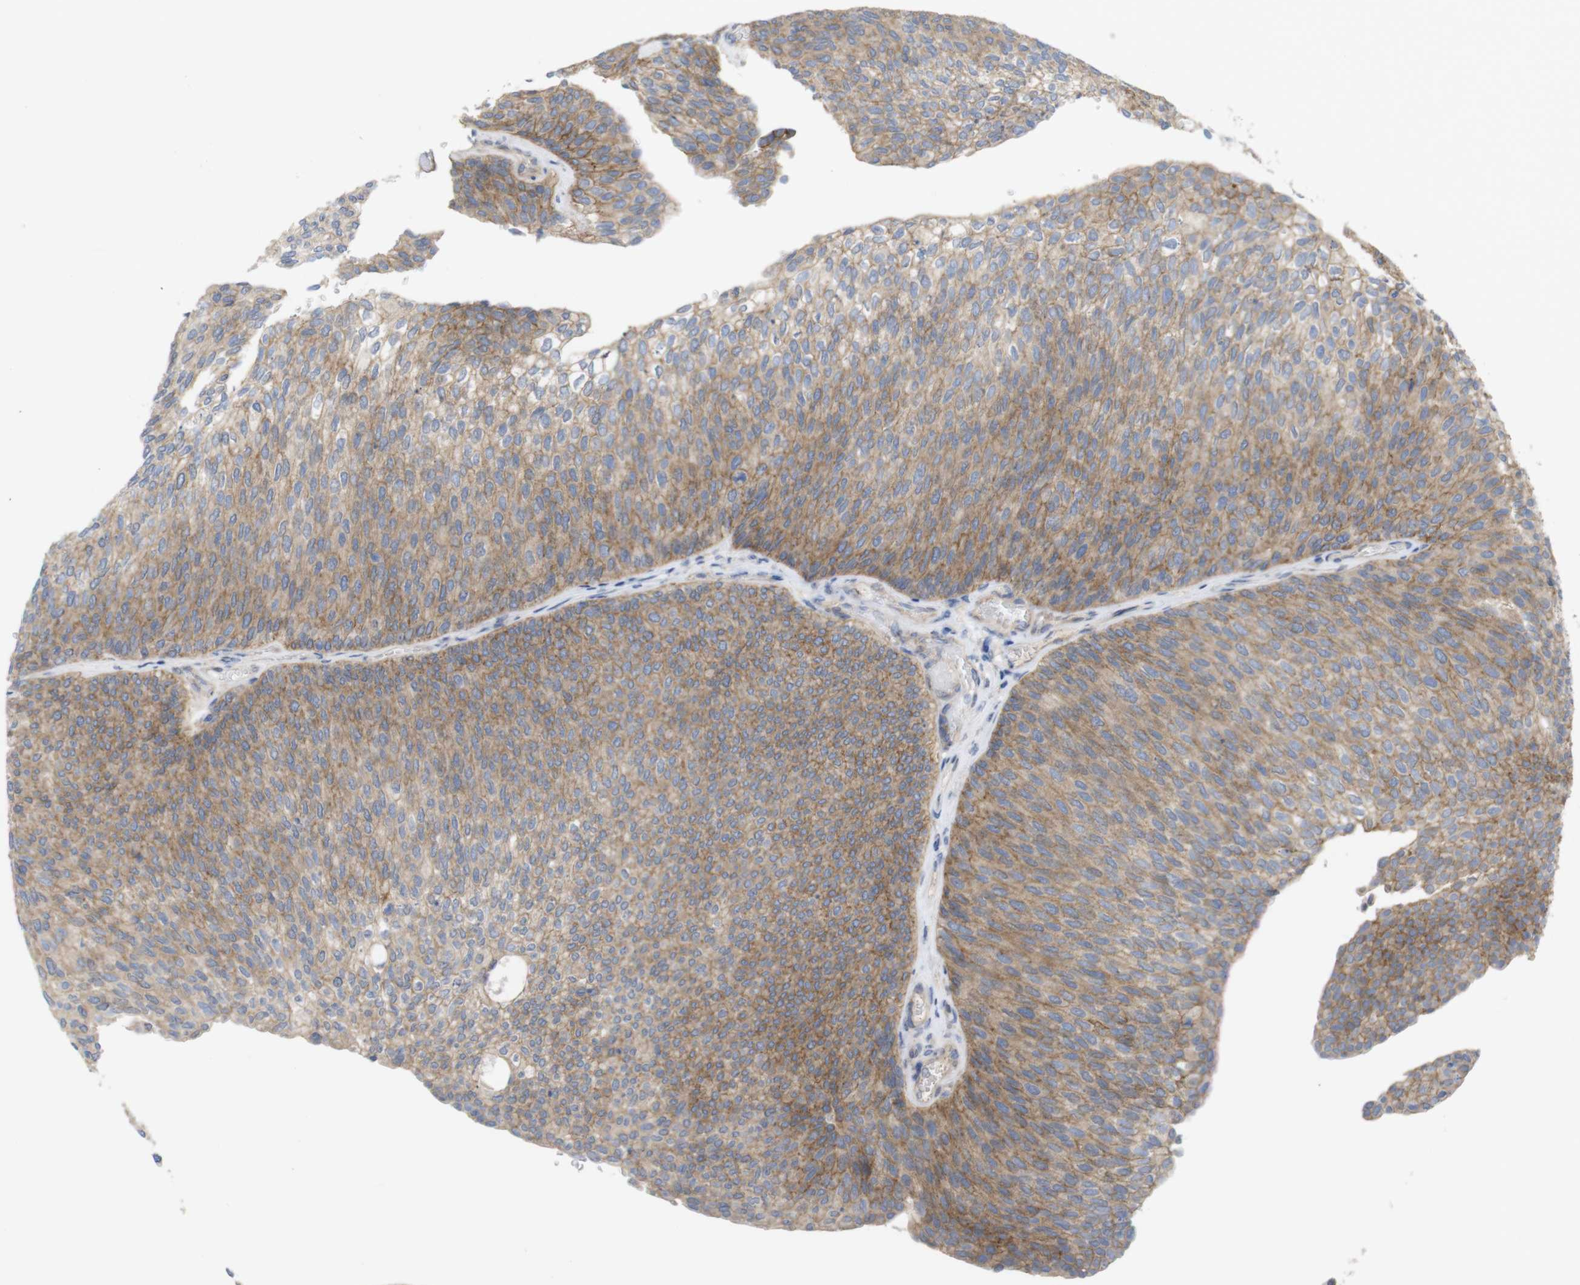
{"staining": {"intensity": "moderate", "quantity": "25%-75%", "location": "cytoplasmic/membranous"}, "tissue": "urothelial cancer", "cell_type": "Tumor cells", "image_type": "cancer", "snomed": [{"axis": "morphology", "description": "Urothelial carcinoma, Low grade"}, {"axis": "topography", "description": "Urinary bladder"}], "caption": "Immunohistochemistry photomicrograph of neoplastic tissue: human low-grade urothelial carcinoma stained using IHC displays medium levels of moderate protein expression localized specifically in the cytoplasmic/membranous of tumor cells, appearing as a cytoplasmic/membranous brown color.", "gene": "KIDINS220", "patient": {"sex": "female", "age": 79}}